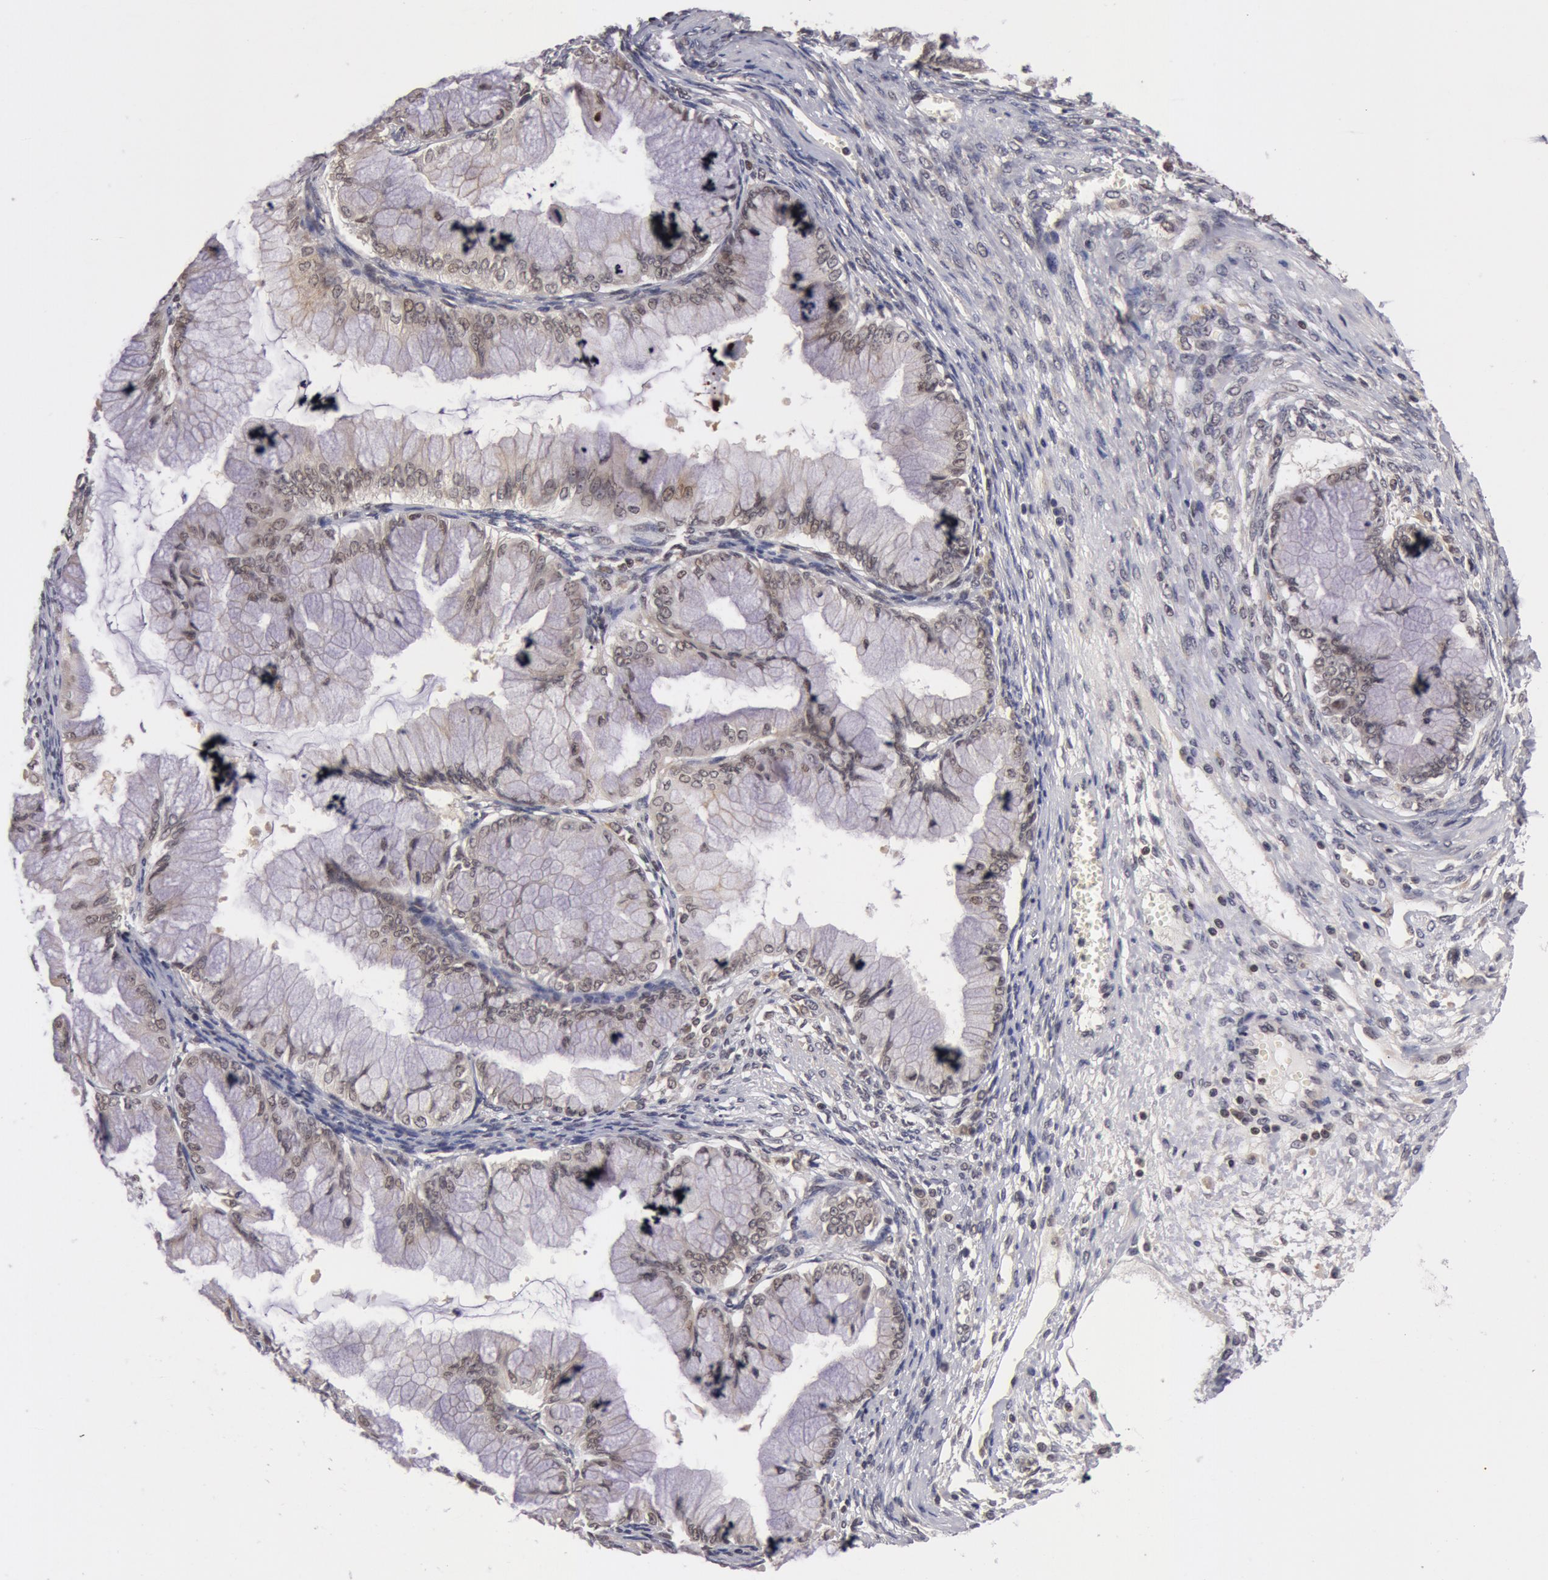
{"staining": {"intensity": "negative", "quantity": "none", "location": "none"}, "tissue": "ovarian cancer", "cell_type": "Tumor cells", "image_type": "cancer", "snomed": [{"axis": "morphology", "description": "Cystadenocarcinoma, mucinous, NOS"}, {"axis": "topography", "description": "Ovary"}], "caption": "IHC image of ovarian mucinous cystadenocarcinoma stained for a protein (brown), which demonstrates no staining in tumor cells.", "gene": "ZNF350", "patient": {"sex": "female", "age": 63}}